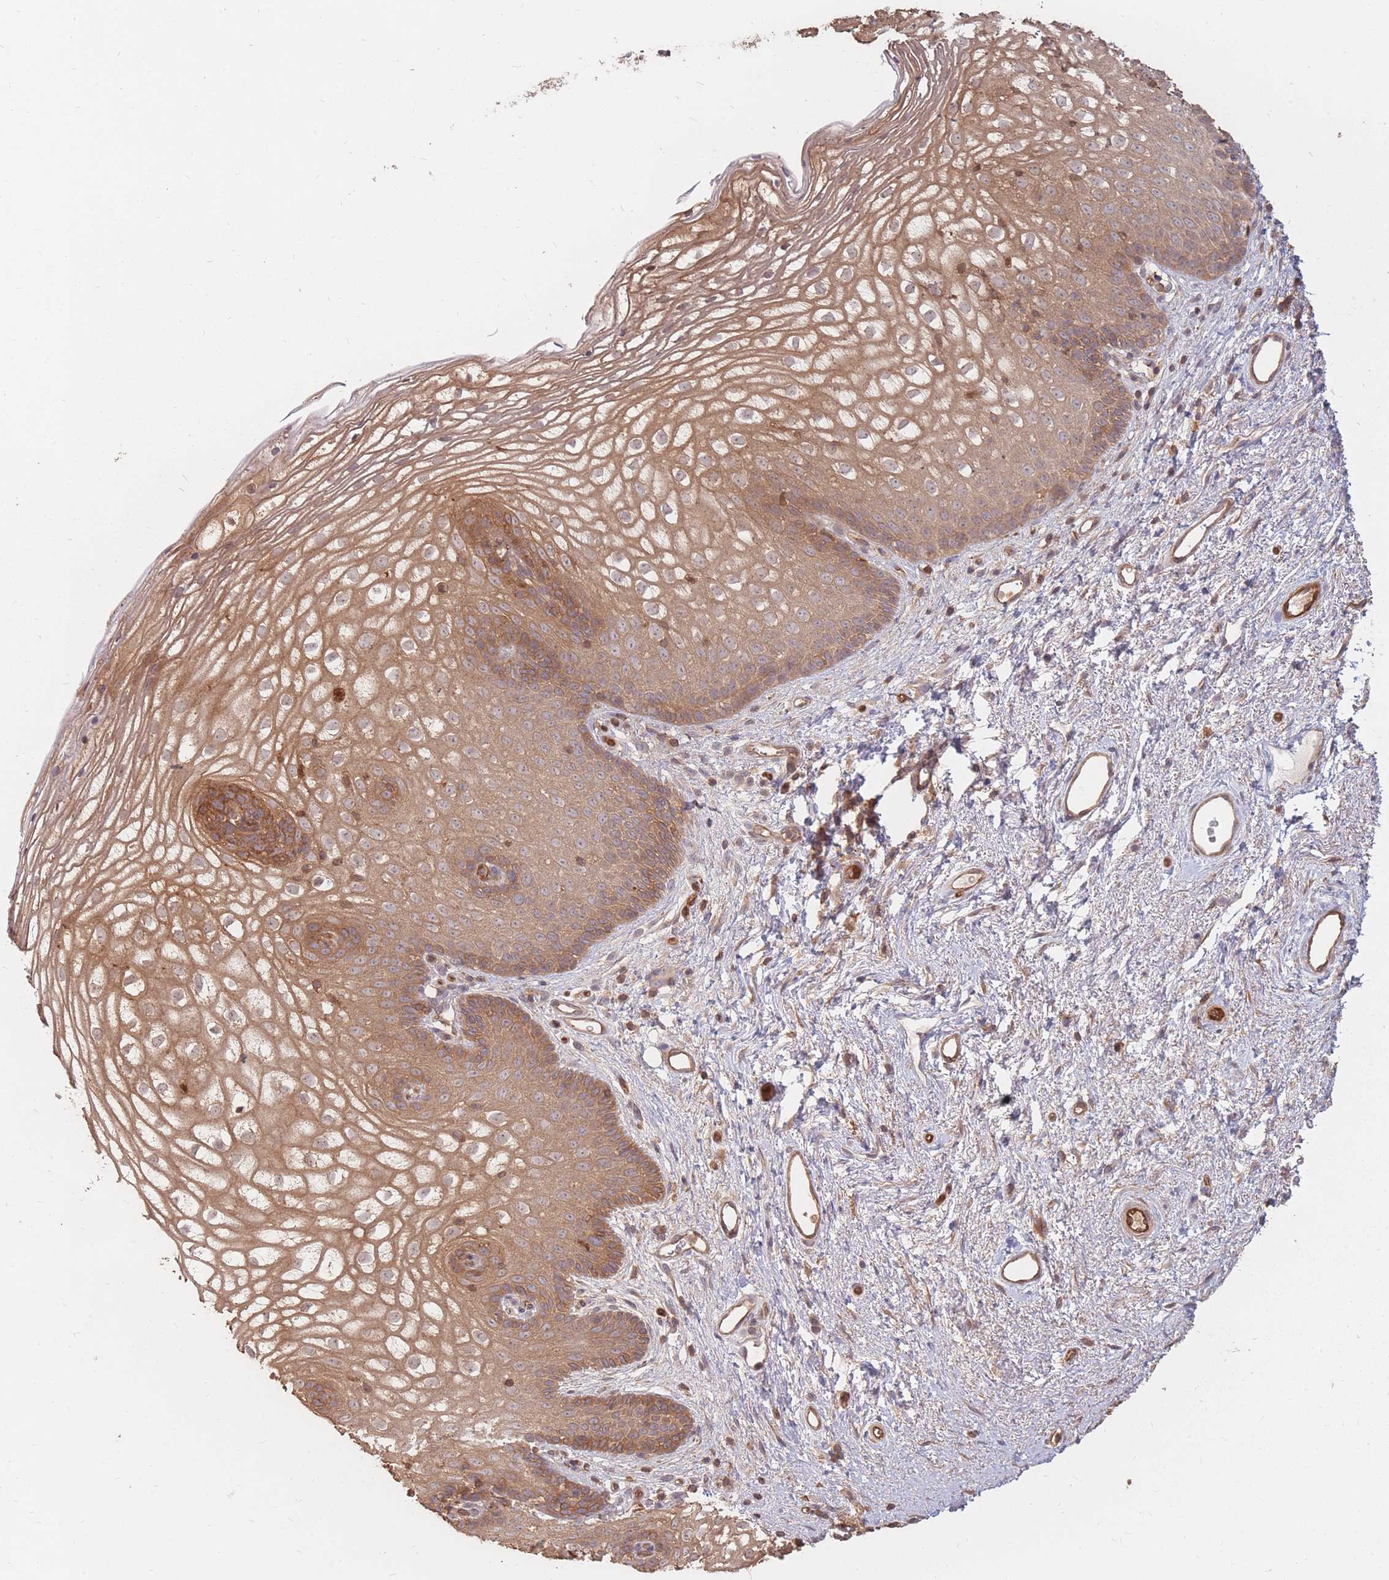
{"staining": {"intensity": "moderate", "quantity": ">75%", "location": "cytoplasmic/membranous"}, "tissue": "vagina", "cell_type": "Squamous epithelial cells", "image_type": "normal", "snomed": [{"axis": "morphology", "description": "Normal tissue, NOS"}, {"axis": "topography", "description": "Vagina"}], "caption": "Immunohistochemistry (DAB (3,3'-diaminobenzidine)) staining of normal human vagina reveals moderate cytoplasmic/membranous protein positivity in about >75% of squamous epithelial cells. Immunohistochemistry (ihc) stains the protein in brown and the nuclei are stained blue.", "gene": "PLS3", "patient": {"sex": "female", "age": 47}}